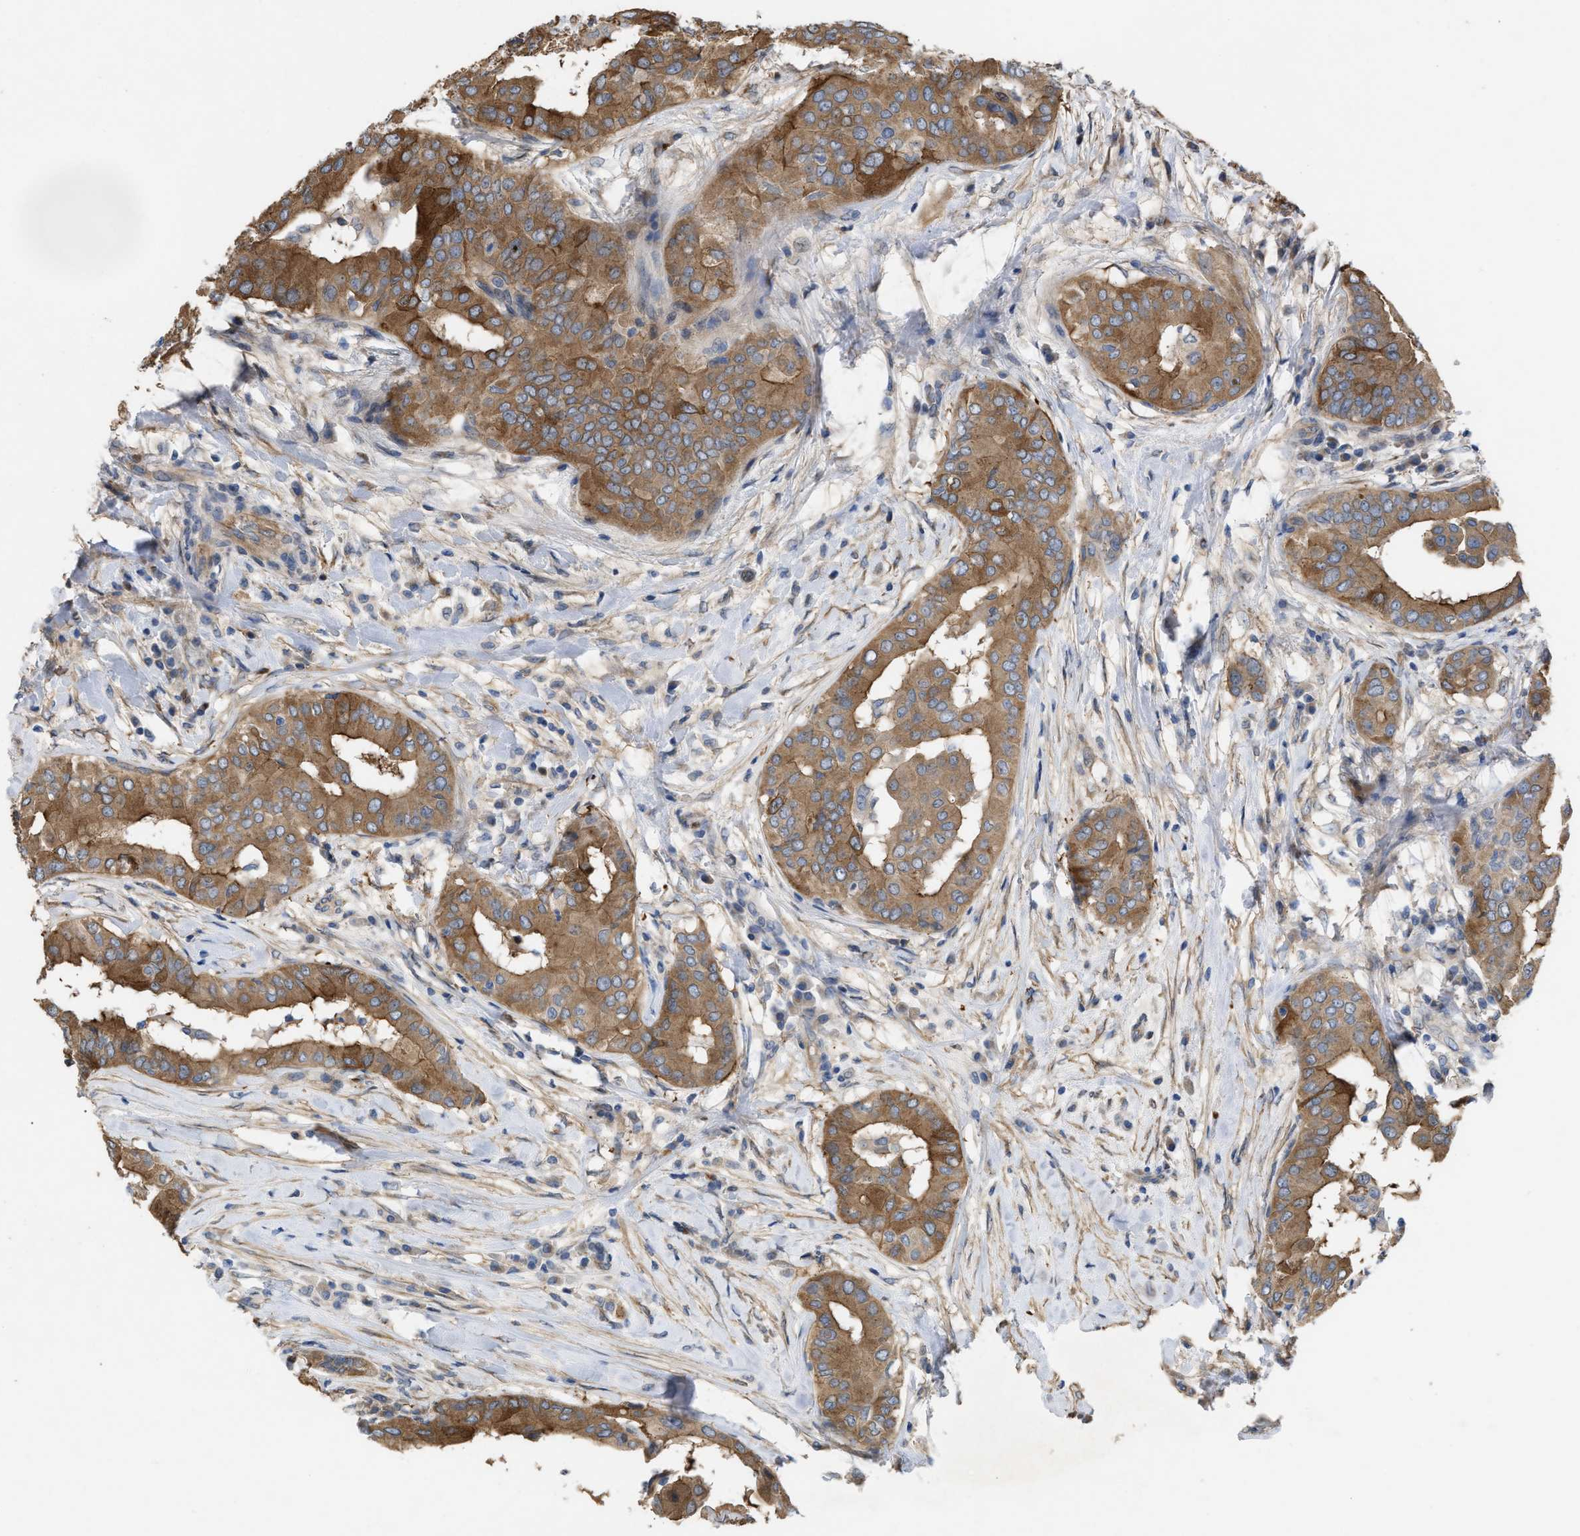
{"staining": {"intensity": "moderate", "quantity": ">75%", "location": "cytoplasmic/membranous"}, "tissue": "thyroid cancer", "cell_type": "Tumor cells", "image_type": "cancer", "snomed": [{"axis": "morphology", "description": "Papillary adenocarcinoma, NOS"}, {"axis": "topography", "description": "Thyroid gland"}], "caption": "Papillary adenocarcinoma (thyroid) stained with a protein marker shows moderate staining in tumor cells.", "gene": "SLC4A11", "patient": {"sex": "male", "age": 33}}